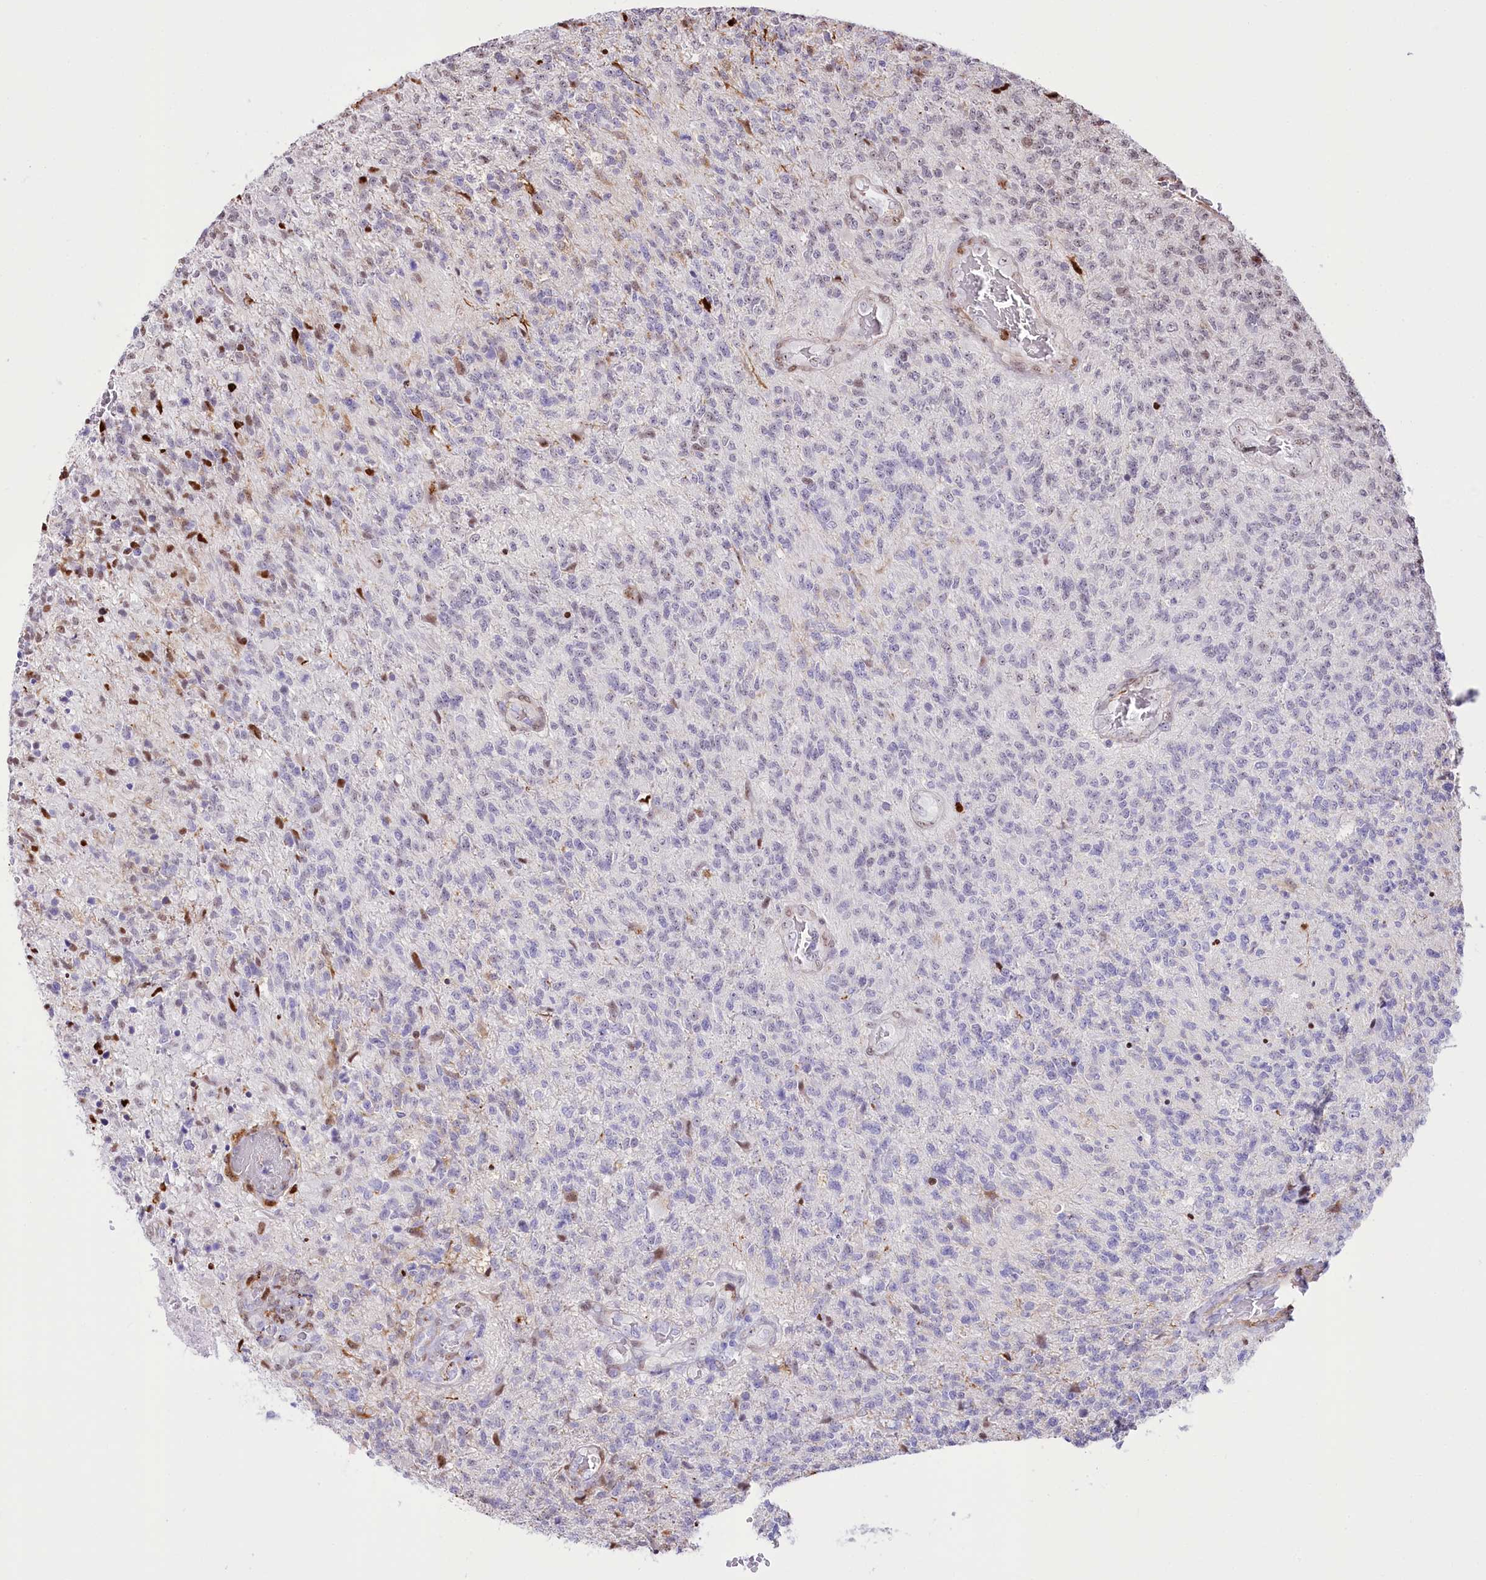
{"staining": {"intensity": "negative", "quantity": "none", "location": "none"}, "tissue": "glioma", "cell_type": "Tumor cells", "image_type": "cancer", "snomed": [{"axis": "morphology", "description": "Glioma, malignant, High grade"}, {"axis": "topography", "description": "Brain"}], "caption": "The photomicrograph shows no significant staining in tumor cells of glioma. The staining is performed using DAB brown chromogen with nuclei counter-stained in using hematoxylin.", "gene": "PTMS", "patient": {"sex": "male", "age": 56}}